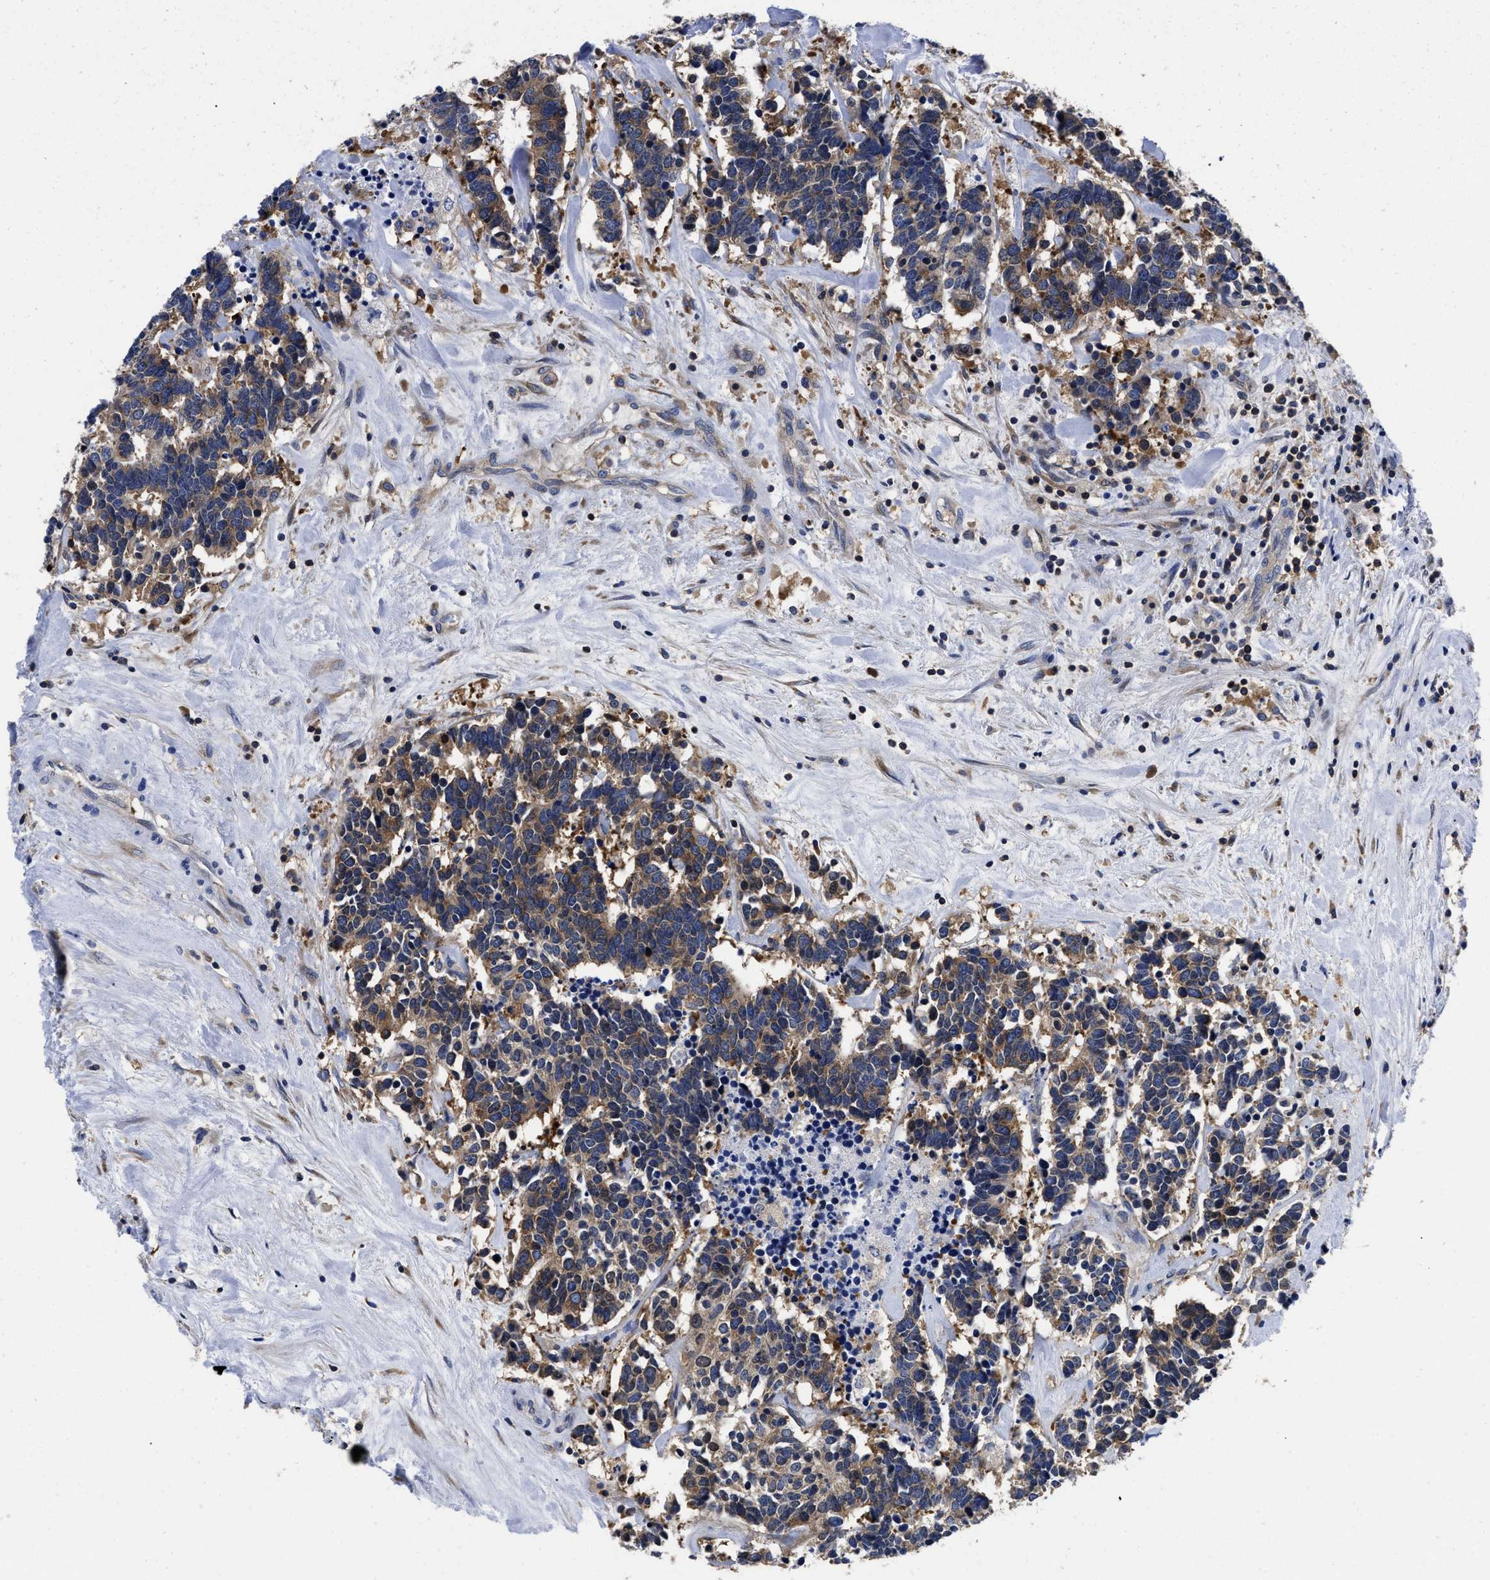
{"staining": {"intensity": "moderate", "quantity": ">75%", "location": "cytoplasmic/membranous"}, "tissue": "carcinoid", "cell_type": "Tumor cells", "image_type": "cancer", "snomed": [{"axis": "morphology", "description": "Carcinoma, NOS"}, {"axis": "morphology", "description": "Carcinoid, malignant, NOS"}, {"axis": "topography", "description": "Urinary bladder"}], "caption": "This histopathology image demonstrates immunohistochemistry (IHC) staining of carcinoid, with medium moderate cytoplasmic/membranous expression in about >75% of tumor cells.", "gene": "YARS1", "patient": {"sex": "male", "age": 57}}